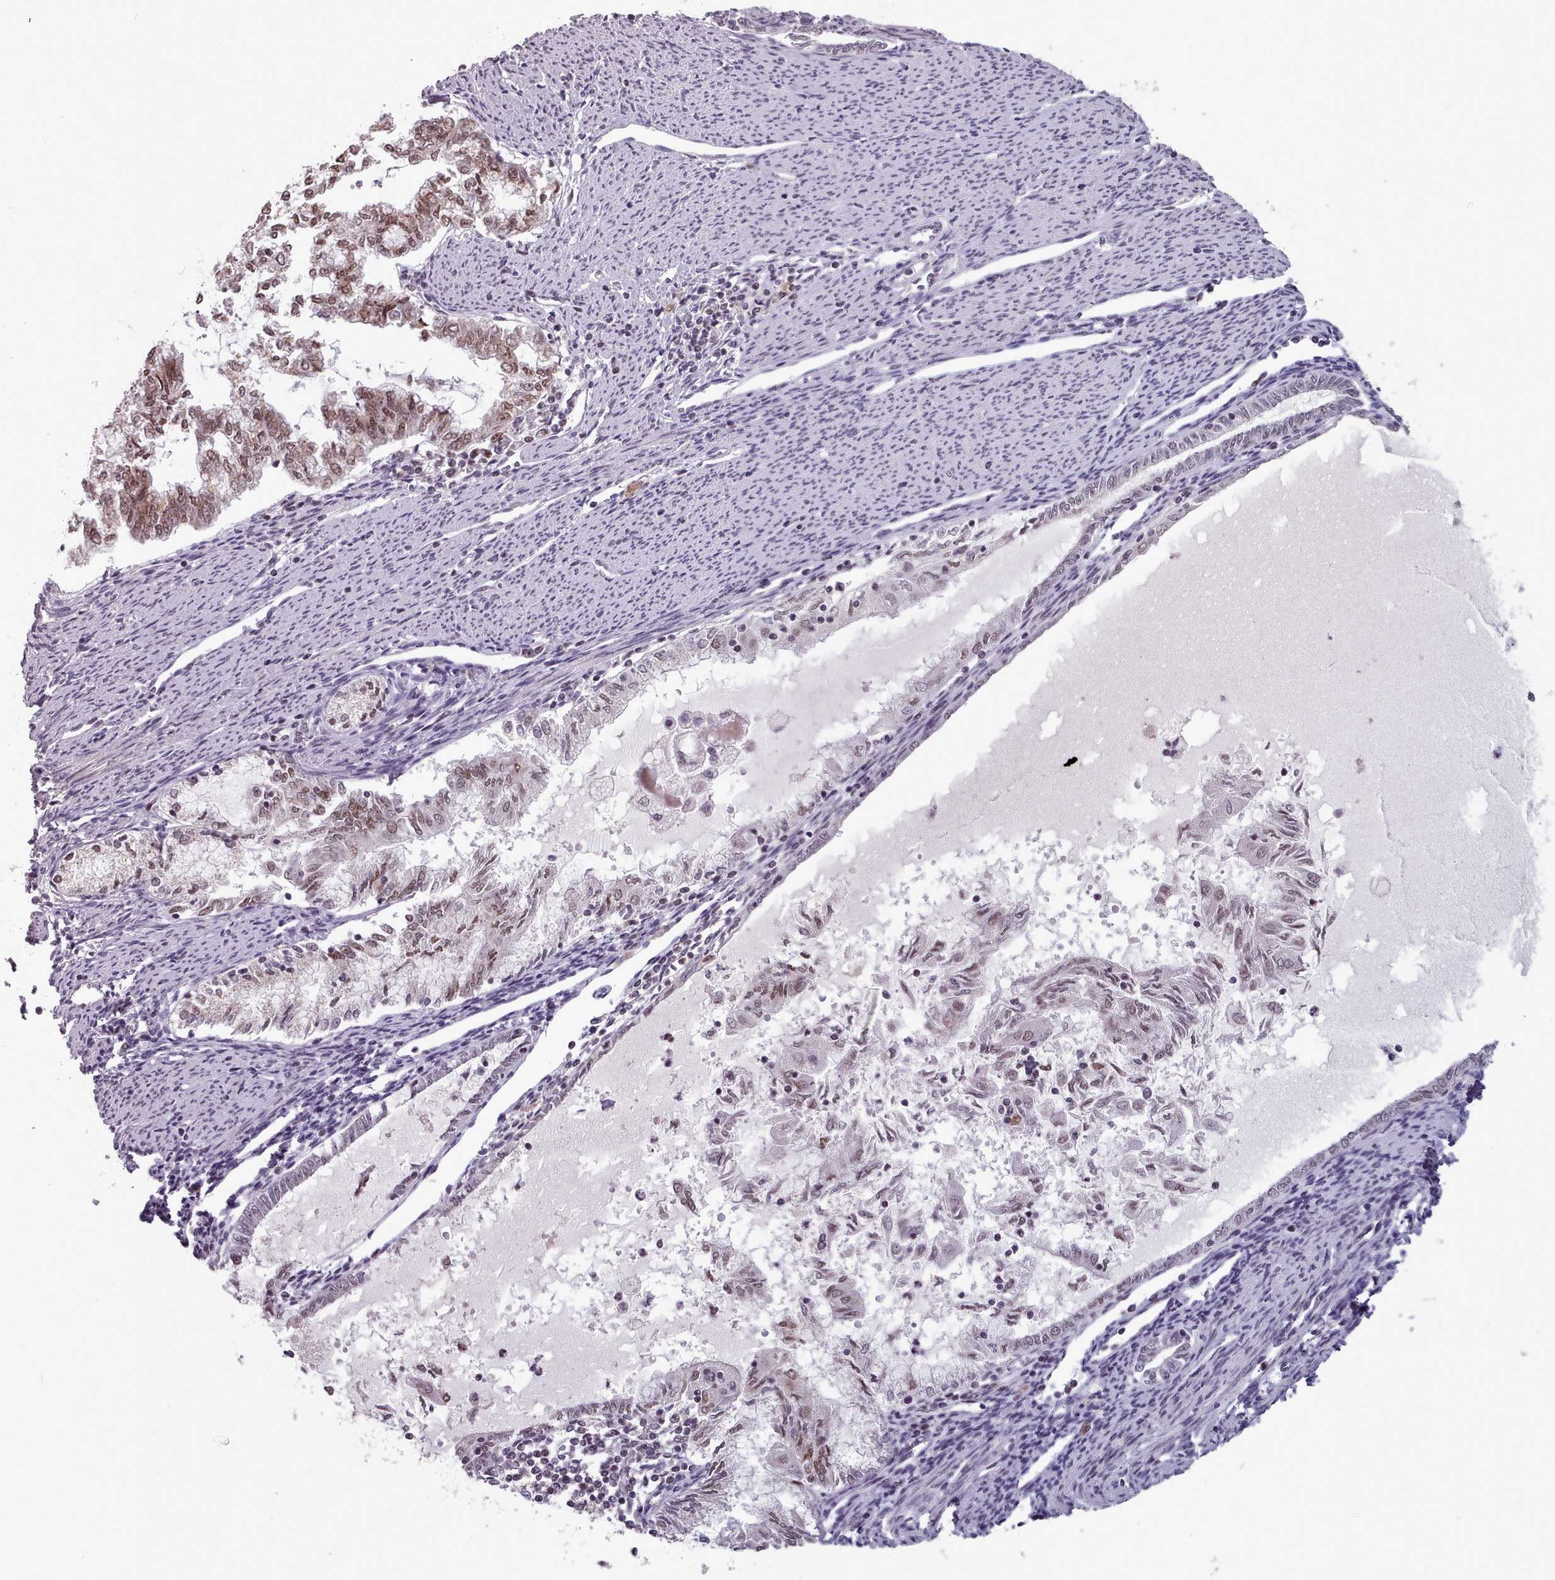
{"staining": {"intensity": "moderate", "quantity": ">75%", "location": "nuclear"}, "tissue": "endometrial cancer", "cell_type": "Tumor cells", "image_type": "cancer", "snomed": [{"axis": "morphology", "description": "Adenocarcinoma, NOS"}, {"axis": "topography", "description": "Endometrium"}], "caption": "Endometrial adenocarcinoma stained for a protein demonstrates moderate nuclear positivity in tumor cells.", "gene": "SRSF9", "patient": {"sex": "female", "age": 79}}